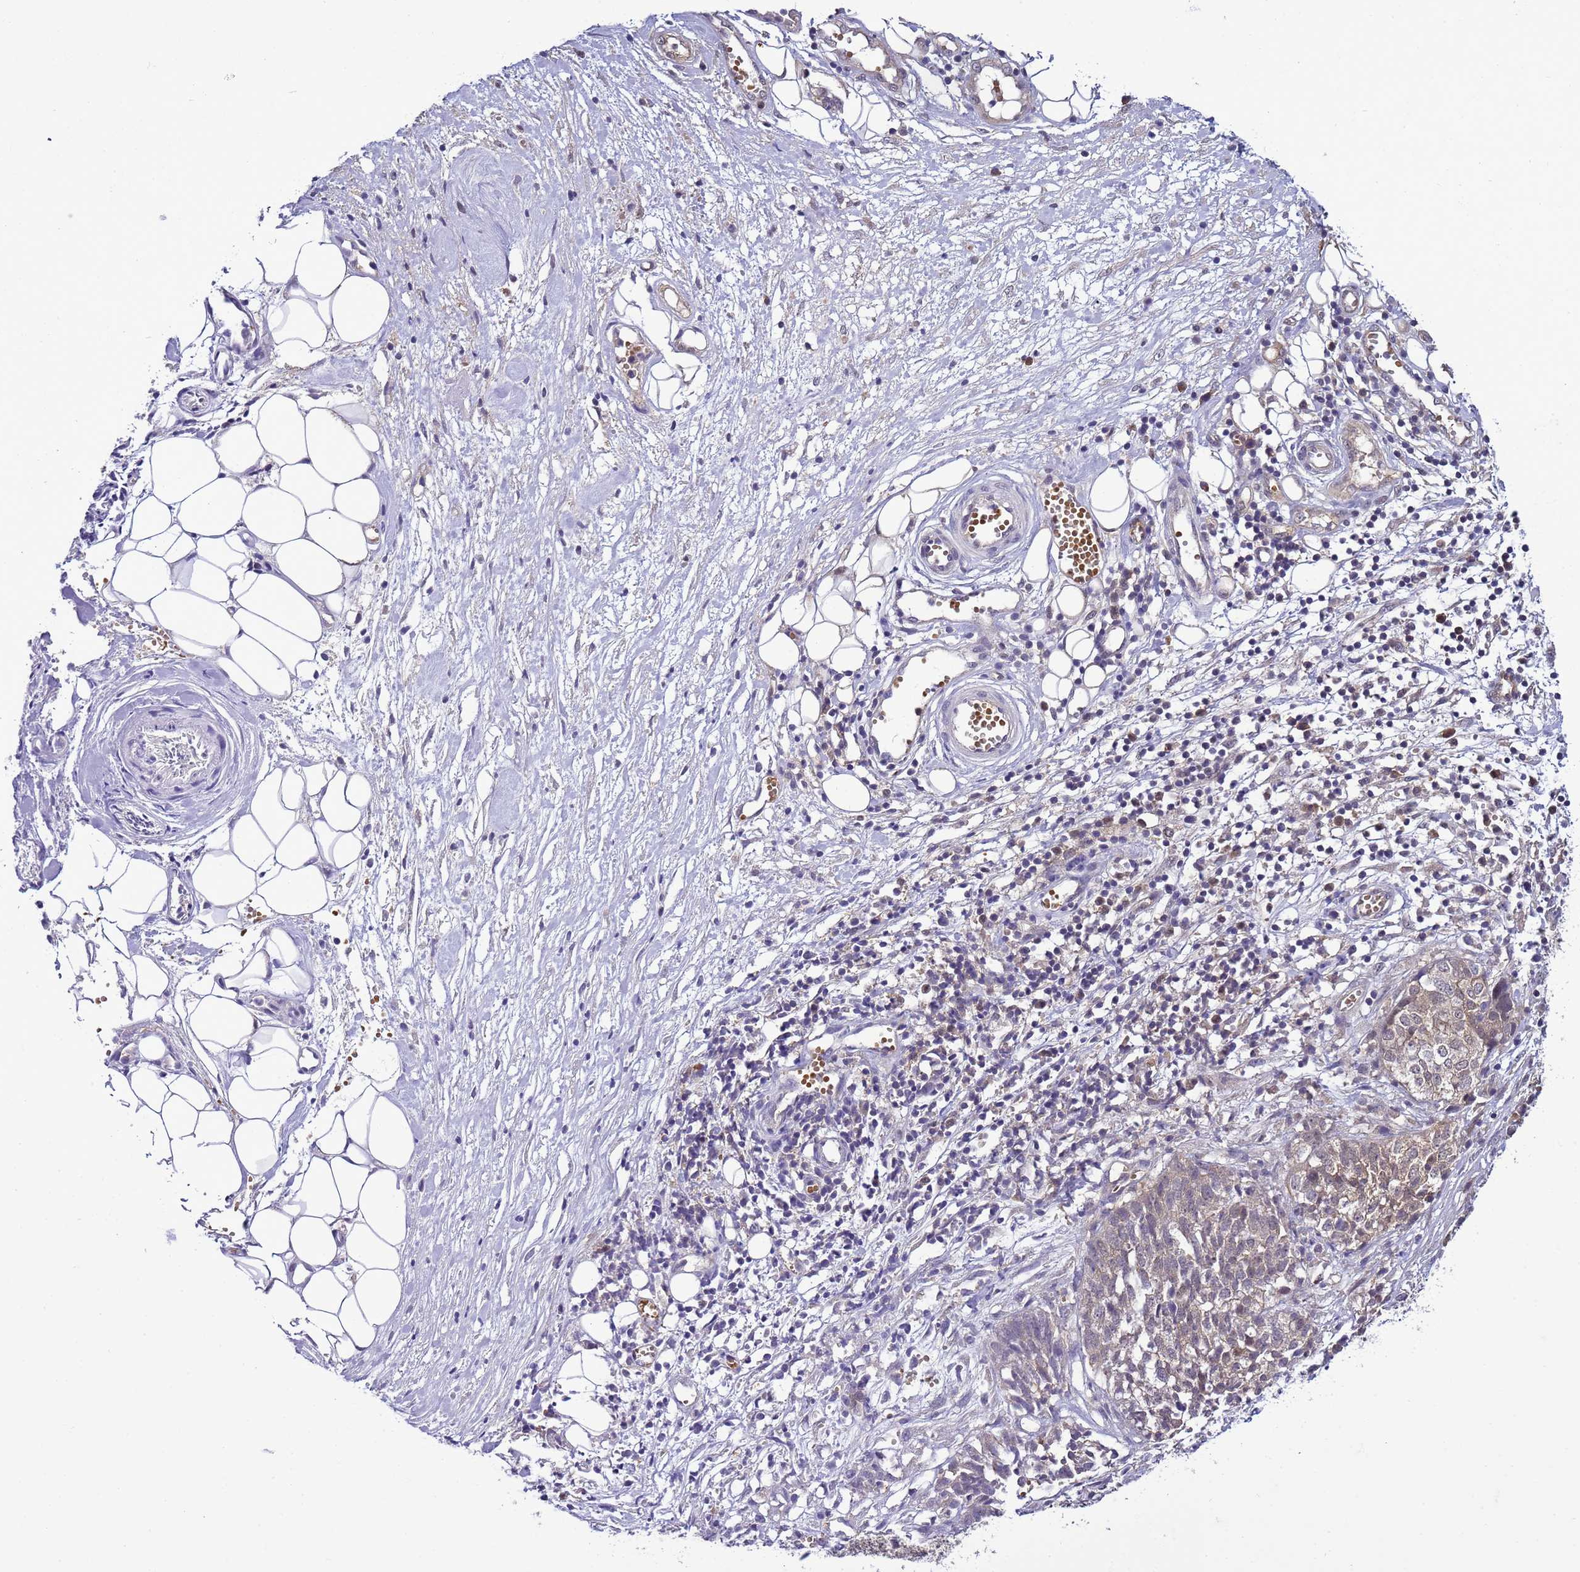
{"staining": {"intensity": "weak", "quantity": "25%-75%", "location": "cytoplasmic/membranous"}, "tissue": "ovarian cancer", "cell_type": "Tumor cells", "image_type": "cancer", "snomed": [{"axis": "morphology", "description": "Cystadenocarcinoma, serous, NOS"}, {"axis": "topography", "description": "Soft tissue"}, {"axis": "topography", "description": "Ovary"}], "caption": "Ovarian cancer was stained to show a protein in brown. There is low levels of weak cytoplasmic/membranous staining in about 25%-75% of tumor cells.", "gene": "DDI2", "patient": {"sex": "female", "age": 57}}